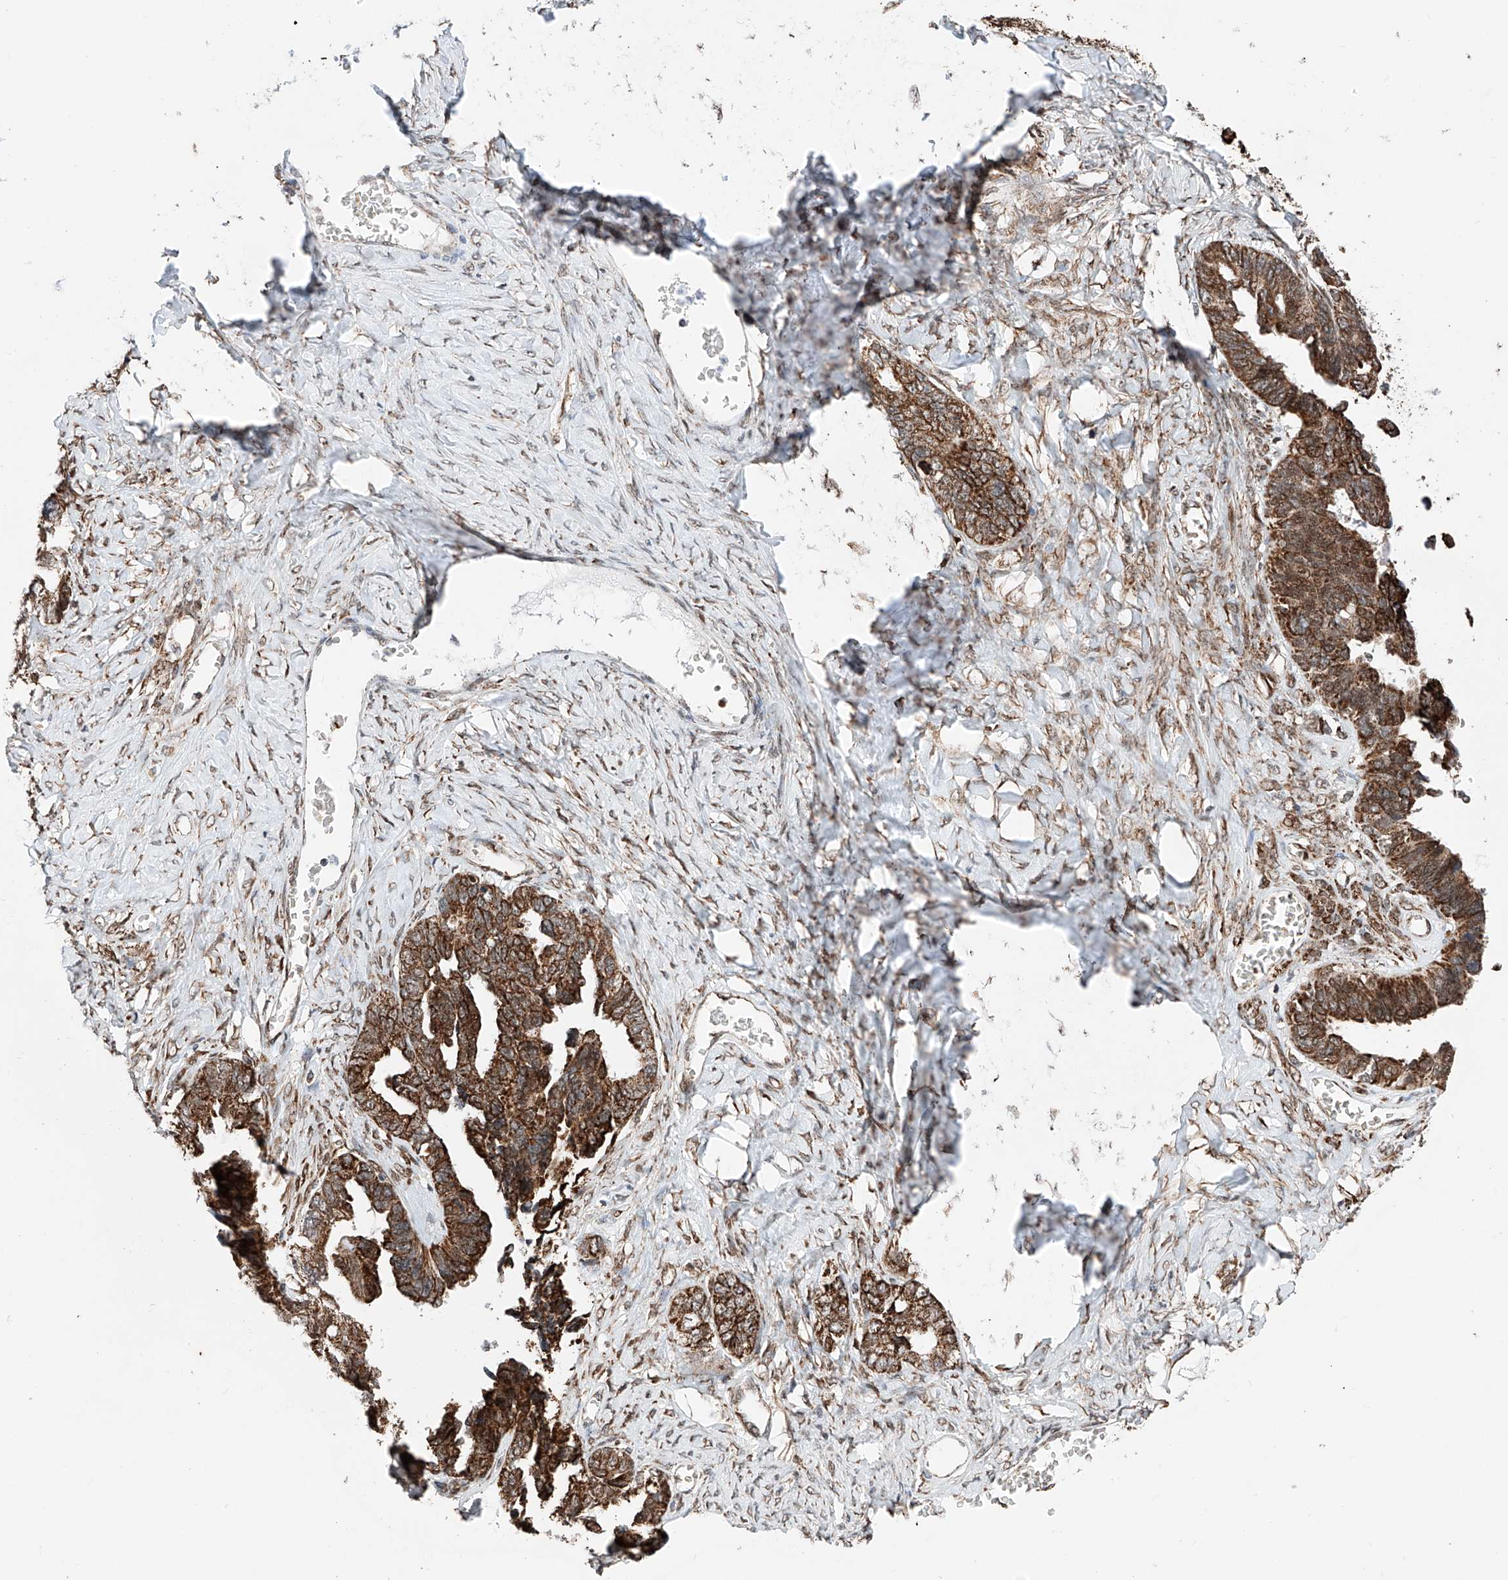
{"staining": {"intensity": "strong", "quantity": ">75%", "location": "cytoplasmic/membranous"}, "tissue": "ovarian cancer", "cell_type": "Tumor cells", "image_type": "cancer", "snomed": [{"axis": "morphology", "description": "Cystadenocarcinoma, serous, NOS"}, {"axis": "topography", "description": "Ovary"}], "caption": "Protein expression analysis of ovarian cancer exhibits strong cytoplasmic/membranous expression in about >75% of tumor cells.", "gene": "ZSCAN29", "patient": {"sex": "female", "age": 79}}